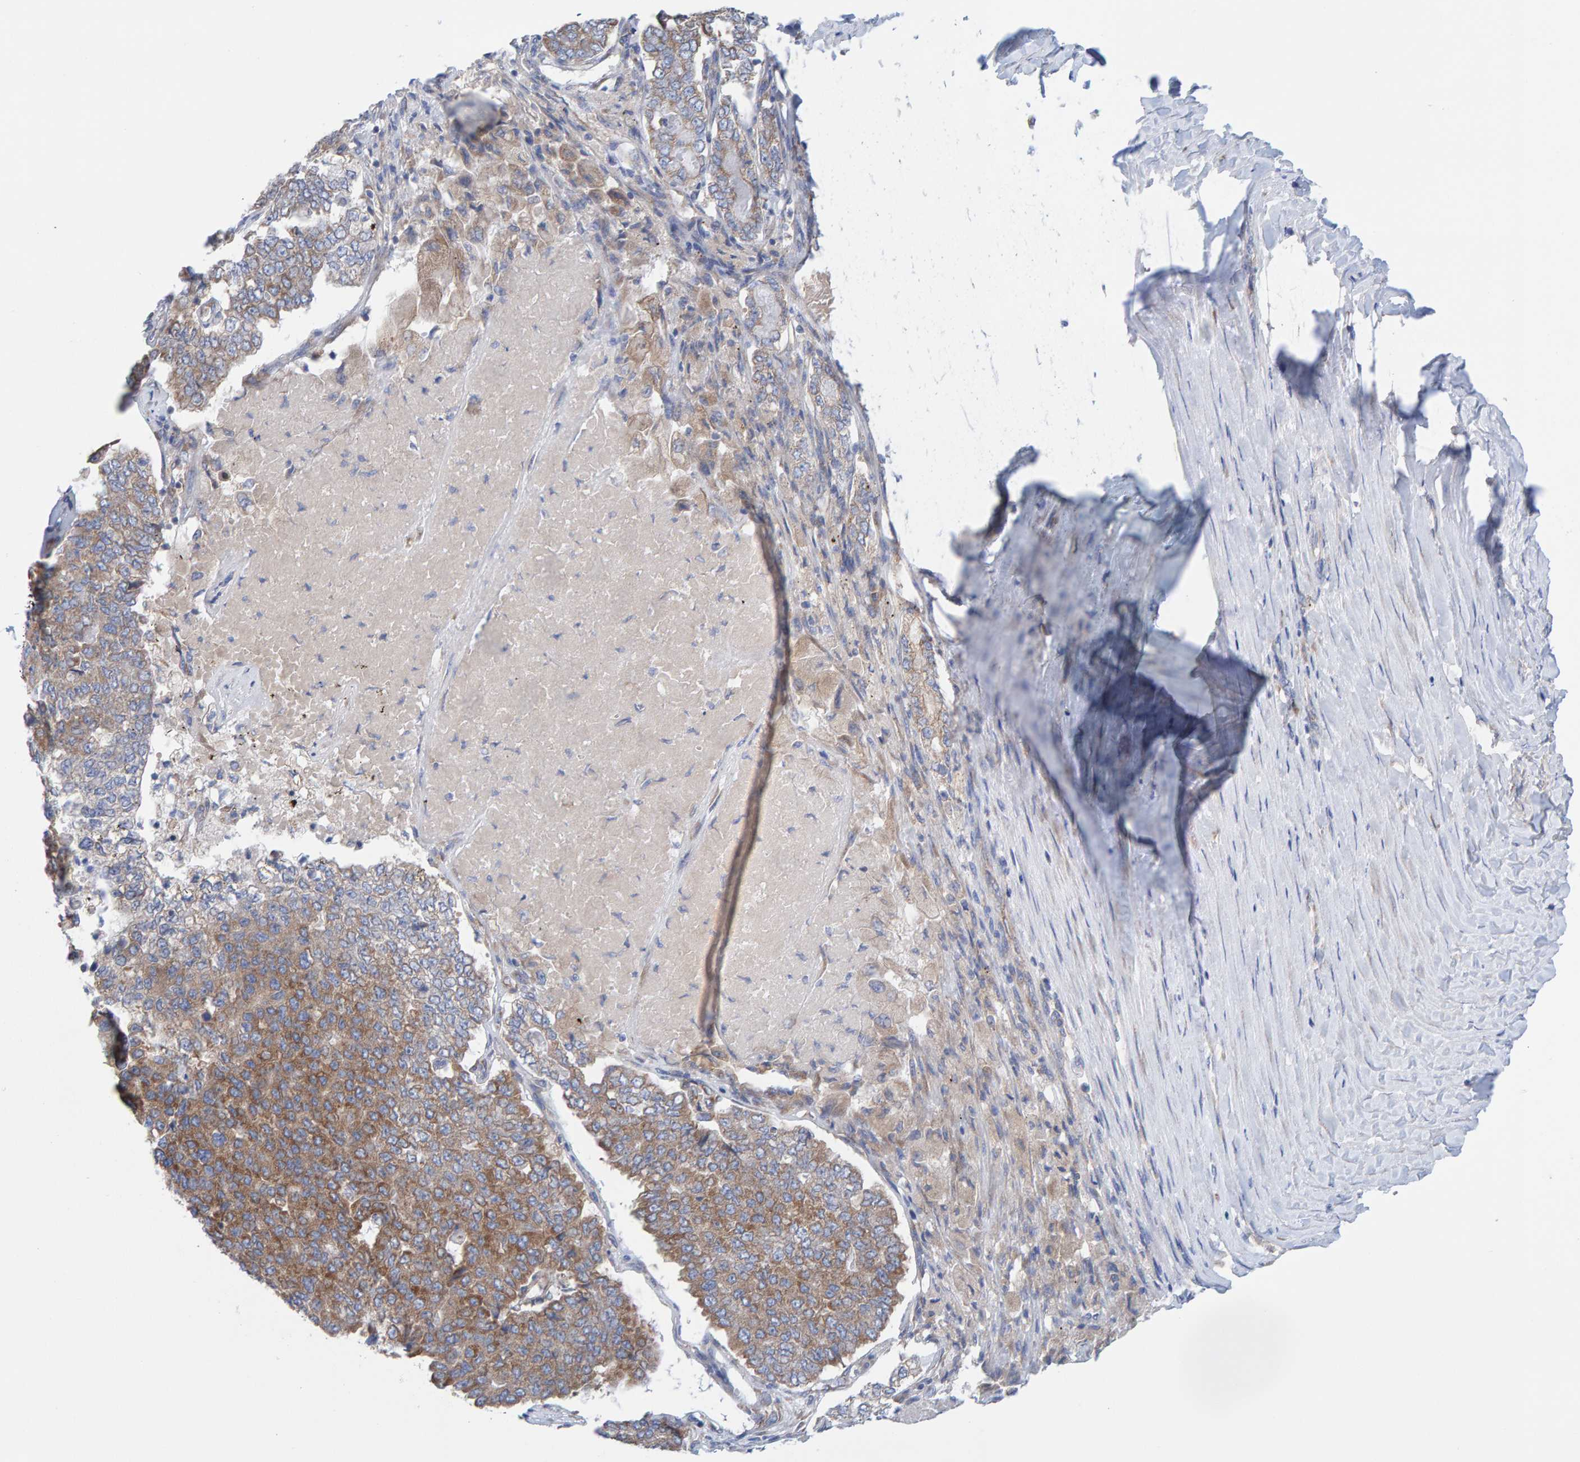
{"staining": {"intensity": "moderate", "quantity": ">75%", "location": "cytoplasmic/membranous"}, "tissue": "pancreatic cancer", "cell_type": "Tumor cells", "image_type": "cancer", "snomed": [{"axis": "morphology", "description": "Adenocarcinoma, NOS"}, {"axis": "topography", "description": "Pancreas"}], "caption": "Pancreatic cancer (adenocarcinoma) stained with immunohistochemistry exhibits moderate cytoplasmic/membranous expression in about >75% of tumor cells.", "gene": "CDK5RAP3", "patient": {"sex": "male", "age": 50}}